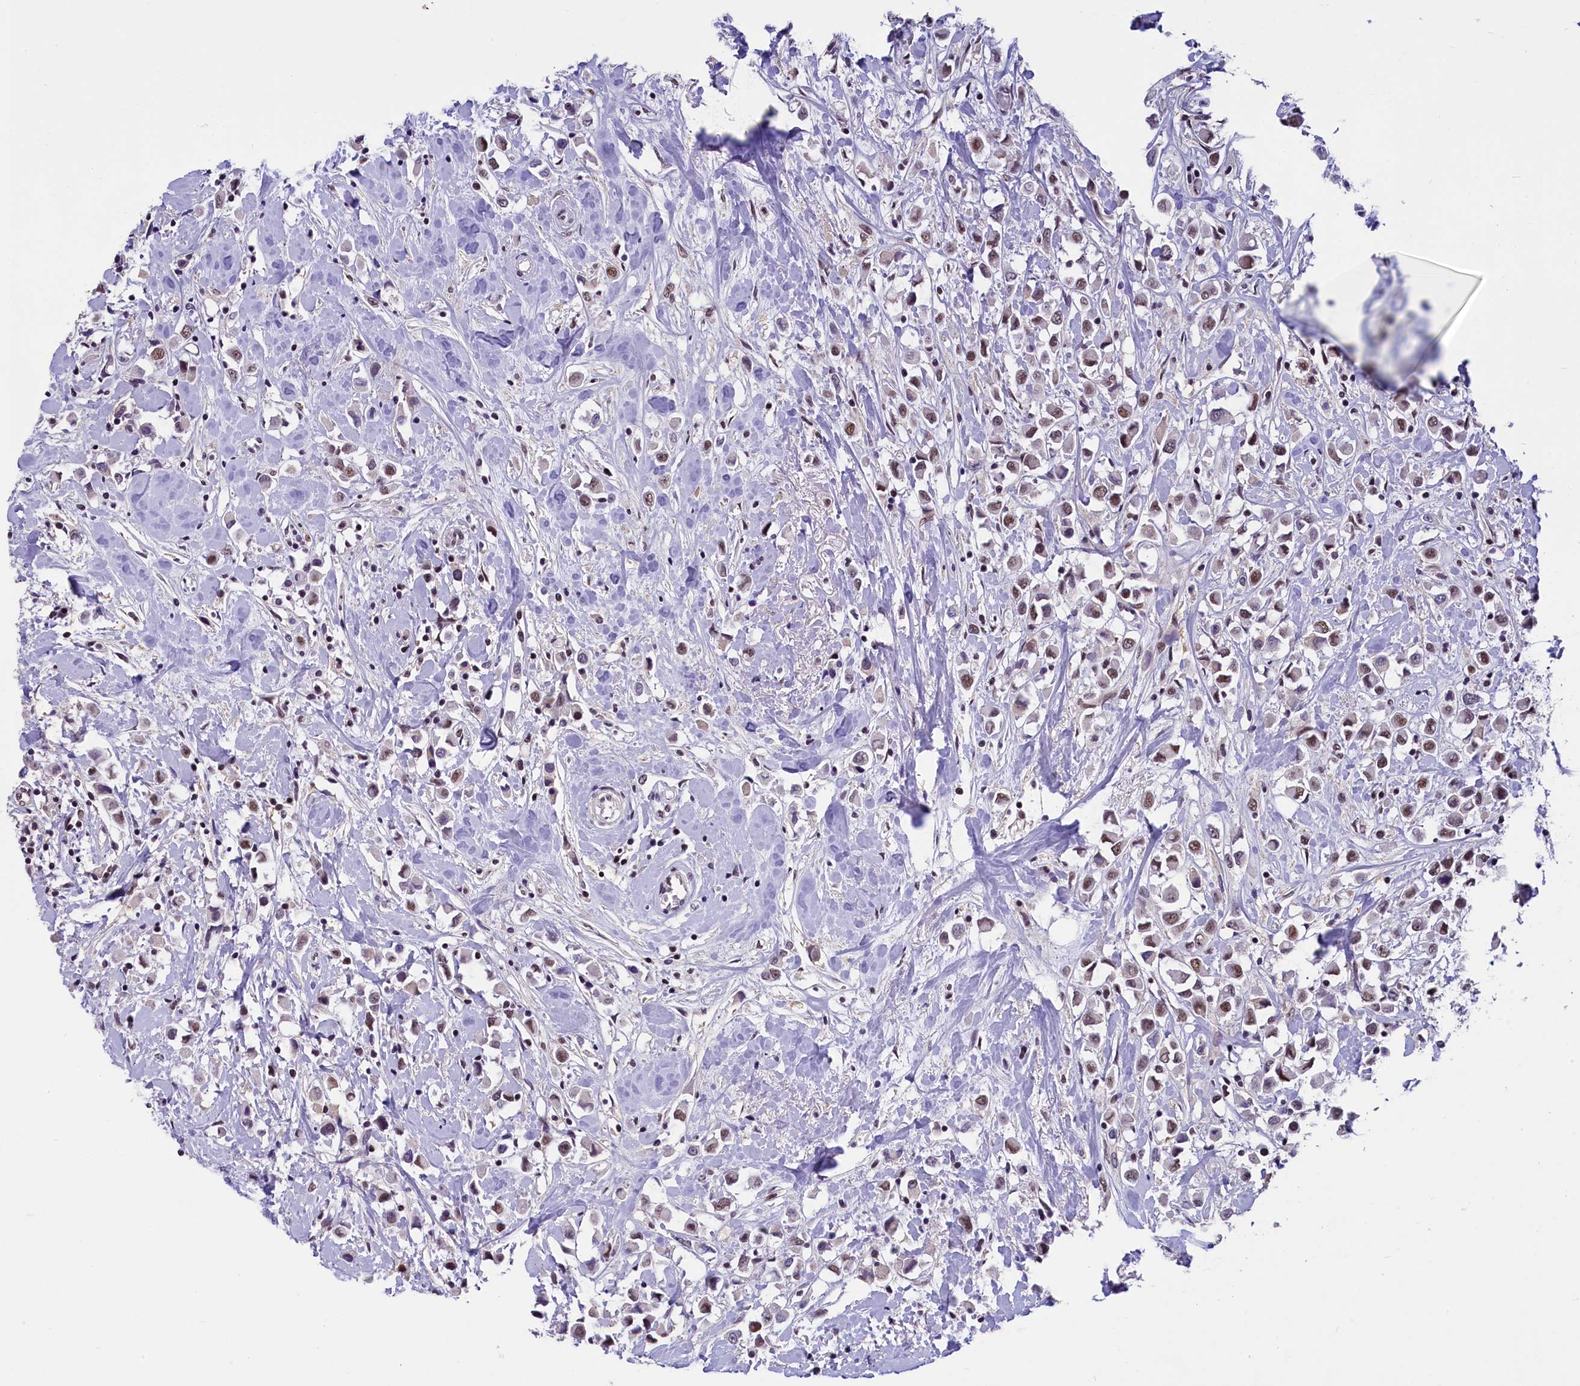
{"staining": {"intensity": "moderate", "quantity": ">75%", "location": "nuclear"}, "tissue": "breast cancer", "cell_type": "Tumor cells", "image_type": "cancer", "snomed": [{"axis": "morphology", "description": "Duct carcinoma"}, {"axis": "topography", "description": "Breast"}], "caption": "A medium amount of moderate nuclear expression is appreciated in approximately >75% of tumor cells in breast cancer tissue.", "gene": "ZC3H4", "patient": {"sex": "female", "age": 61}}